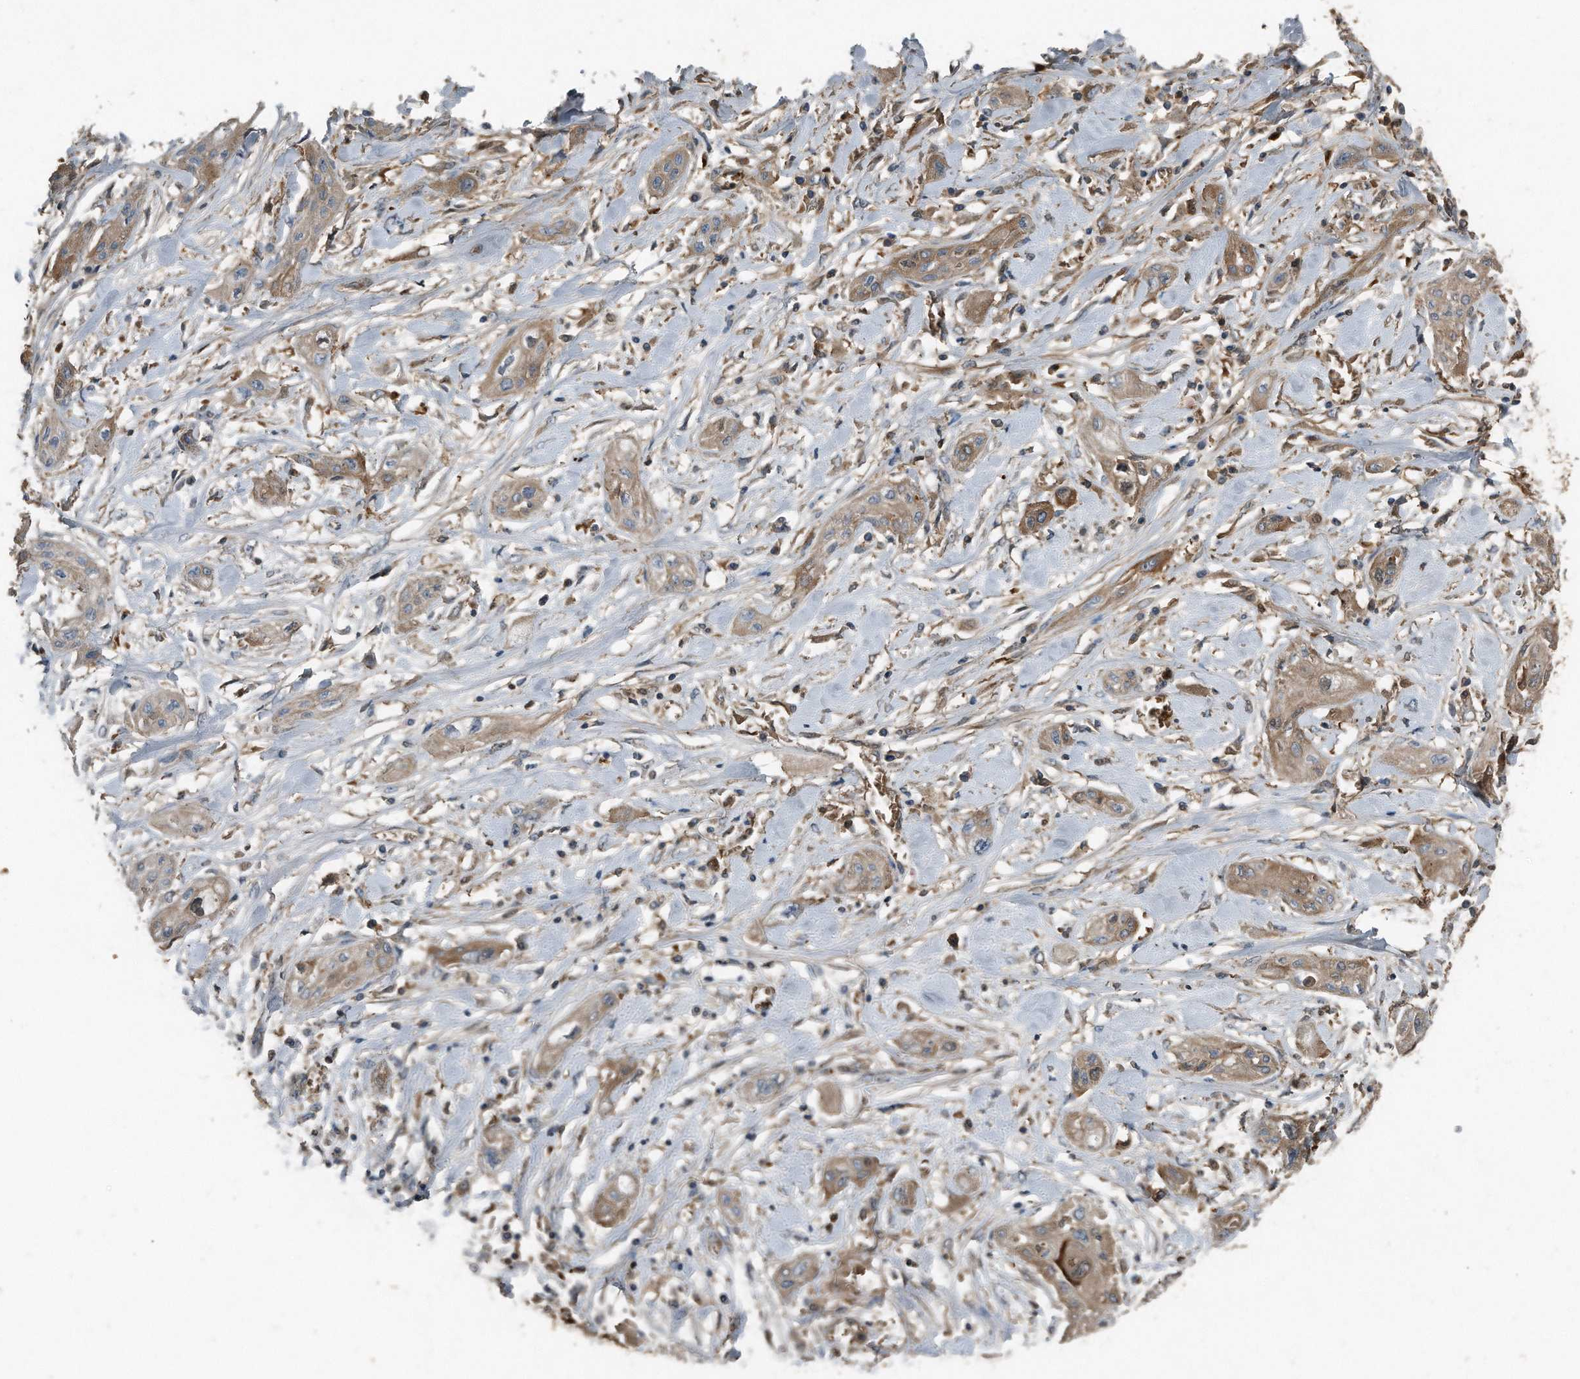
{"staining": {"intensity": "weak", "quantity": ">75%", "location": "cytoplasmic/membranous"}, "tissue": "lung cancer", "cell_type": "Tumor cells", "image_type": "cancer", "snomed": [{"axis": "morphology", "description": "Squamous cell carcinoma, NOS"}, {"axis": "topography", "description": "Lung"}], "caption": "Immunohistochemistry image of lung squamous cell carcinoma stained for a protein (brown), which demonstrates low levels of weak cytoplasmic/membranous staining in approximately >75% of tumor cells.", "gene": "C9", "patient": {"sex": "female", "age": 47}}